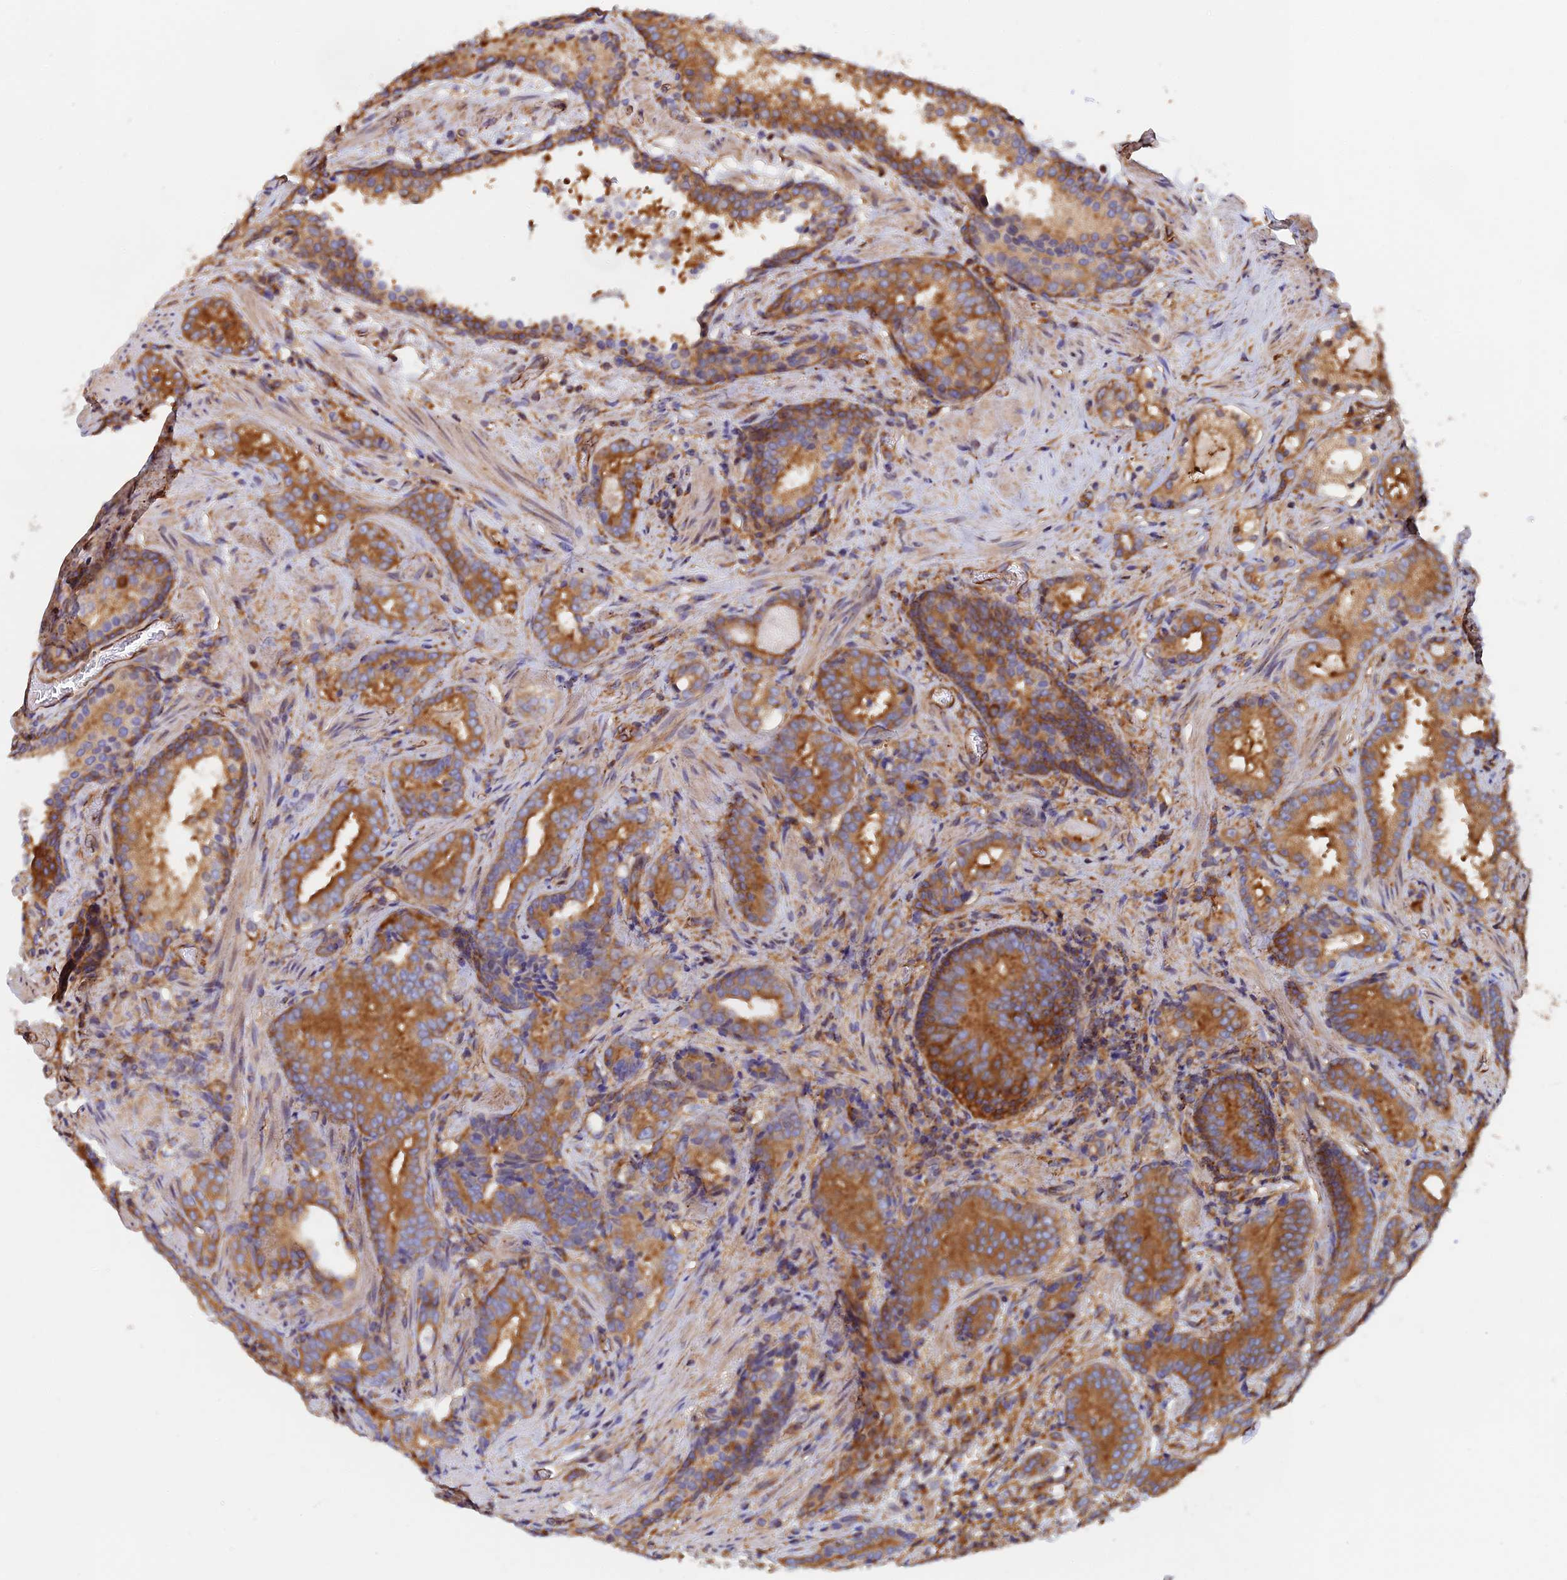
{"staining": {"intensity": "moderate", "quantity": ">75%", "location": "cytoplasmic/membranous"}, "tissue": "prostate cancer", "cell_type": "Tumor cells", "image_type": "cancer", "snomed": [{"axis": "morphology", "description": "Adenocarcinoma, Low grade"}, {"axis": "topography", "description": "Prostate"}], "caption": "Prostate cancer (low-grade adenocarcinoma) stained for a protein (brown) shows moderate cytoplasmic/membranous positive expression in about >75% of tumor cells.", "gene": "DCTN2", "patient": {"sex": "male", "age": 58}}